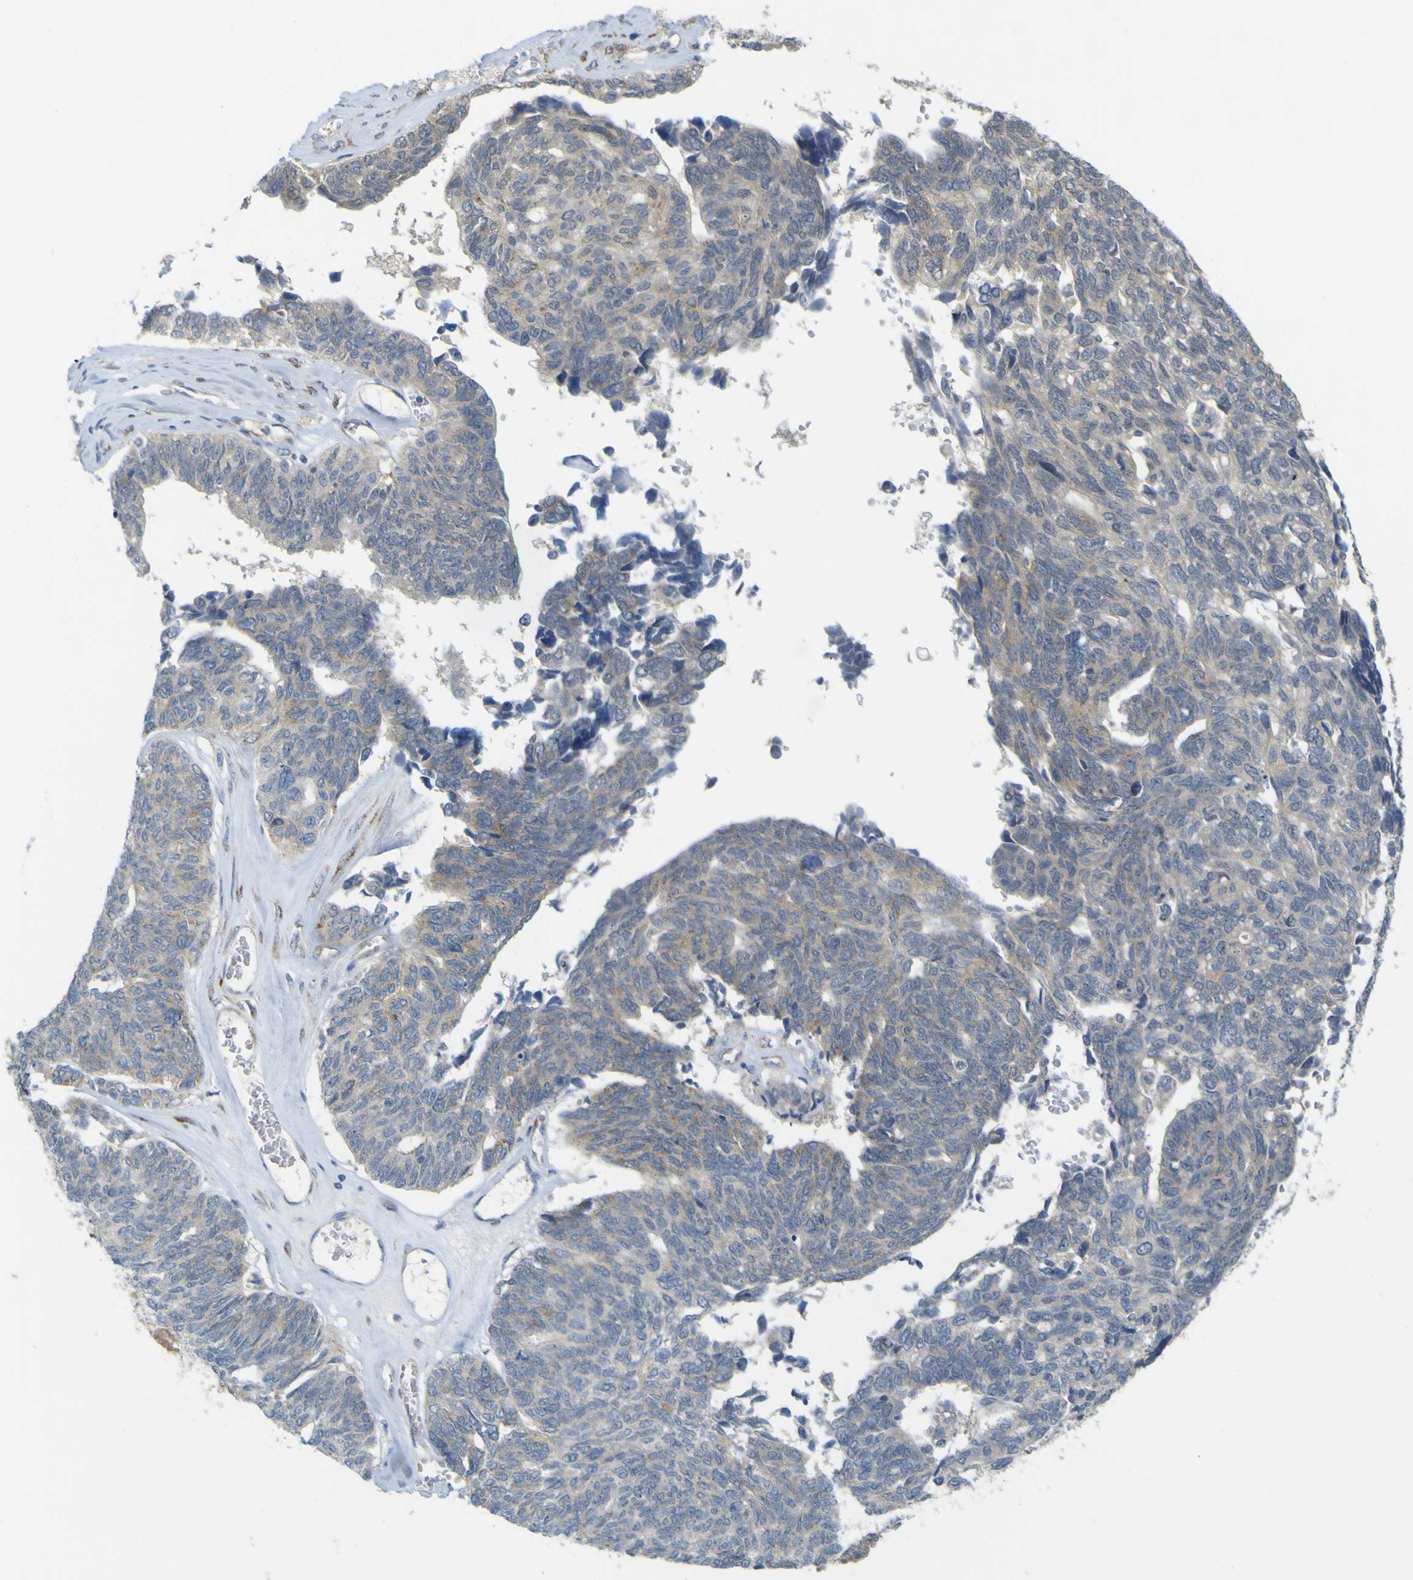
{"staining": {"intensity": "negative", "quantity": "none", "location": "none"}, "tissue": "ovarian cancer", "cell_type": "Tumor cells", "image_type": "cancer", "snomed": [{"axis": "morphology", "description": "Cystadenocarcinoma, serous, NOS"}, {"axis": "topography", "description": "Ovary"}], "caption": "Histopathology image shows no significant protein expression in tumor cells of ovarian cancer. The staining was performed using DAB (3,3'-diaminobenzidine) to visualize the protein expression in brown, while the nuclei were stained in blue with hematoxylin (Magnification: 20x).", "gene": "IGF2R", "patient": {"sex": "female", "age": 79}}